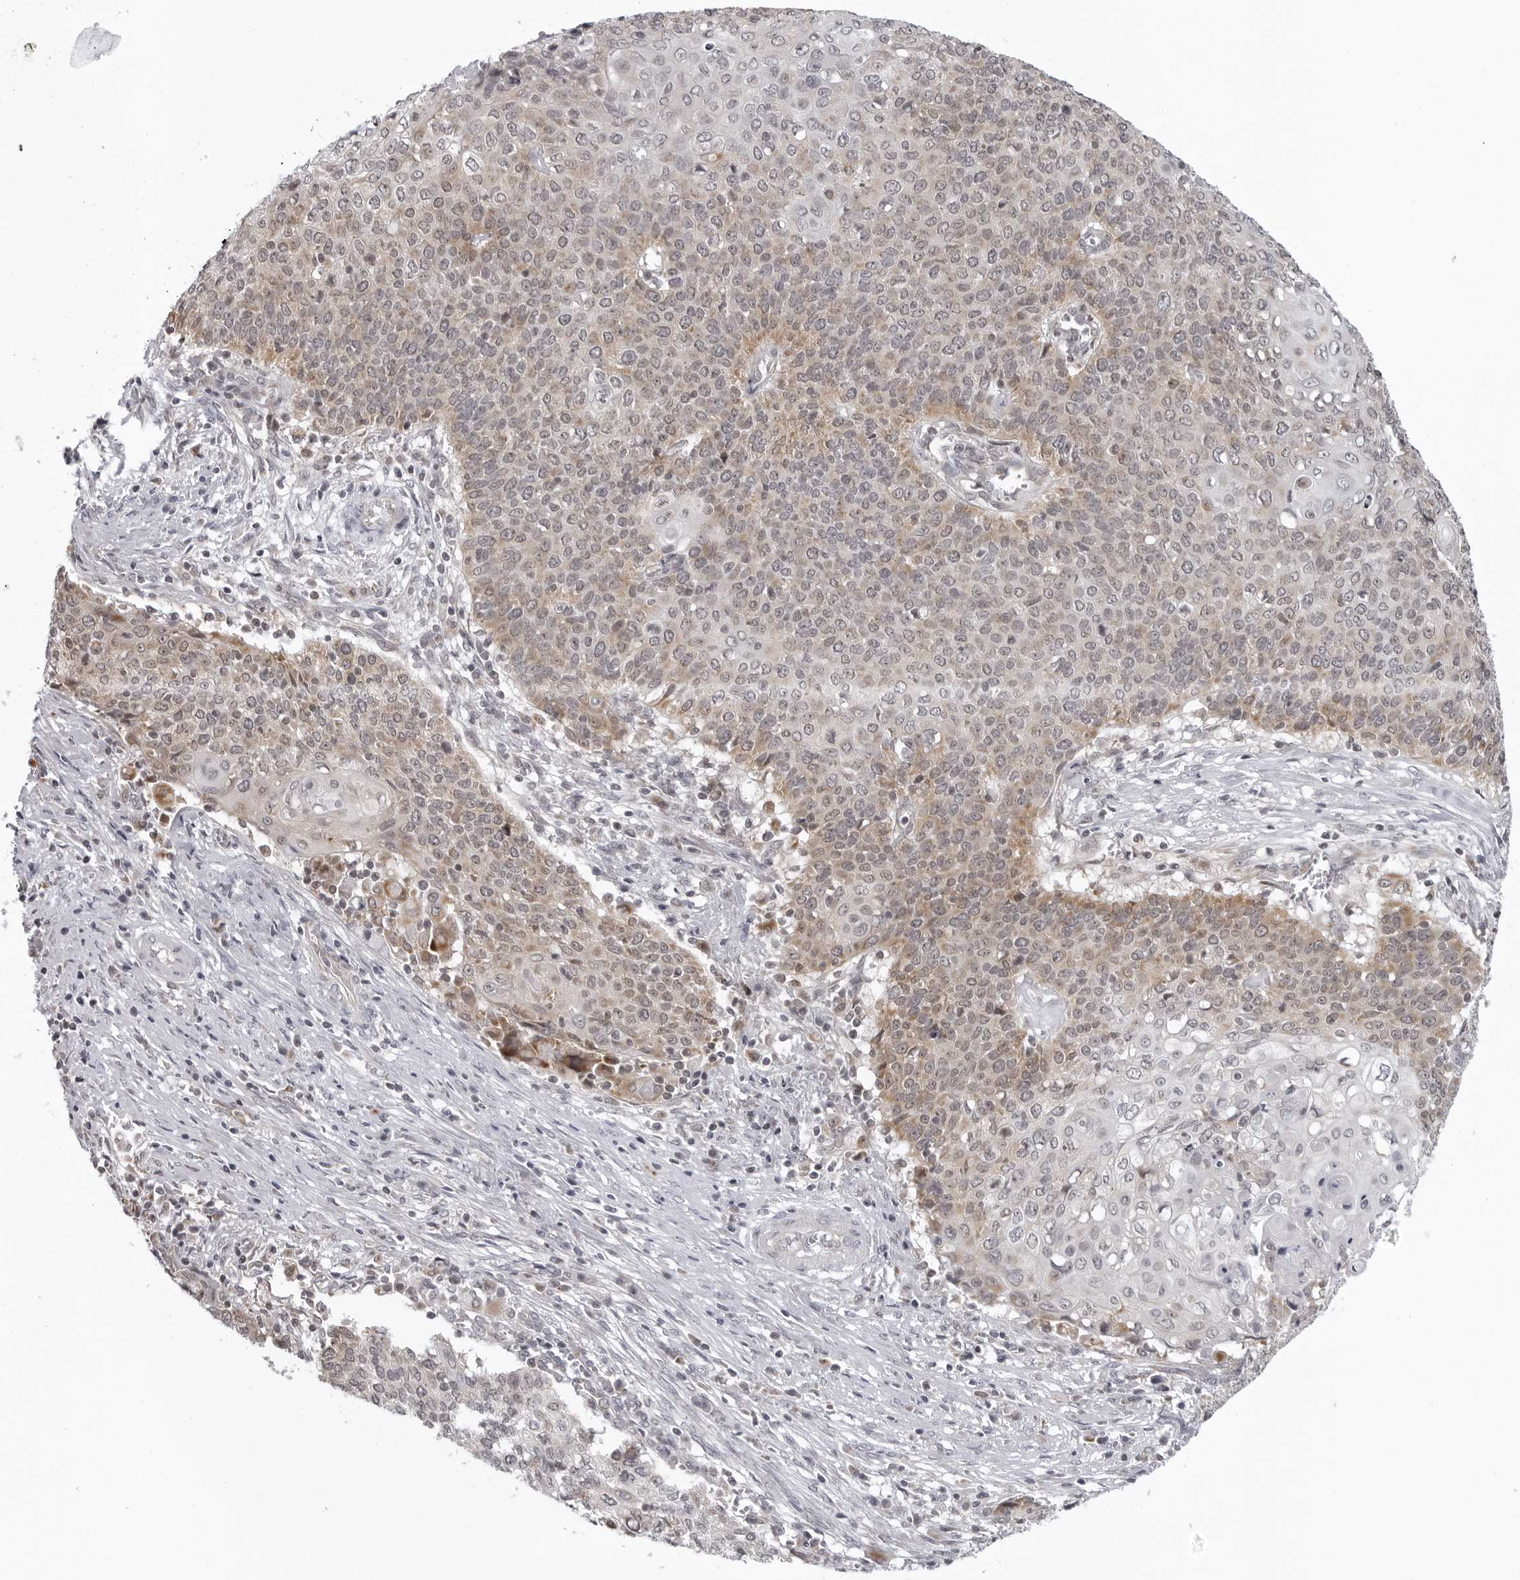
{"staining": {"intensity": "weak", "quantity": "25%-75%", "location": "cytoplasmic/membranous"}, "tissue": "cervical cancer", "cell_type": "Tumor cells", "image_type": "cancer", "snomed": [{"axis": "morphology", "description": "Squamous cell carcinoma, NOS"}, {"axis": "topography", "description": "Cervix"}], "caption": "Immunohistochemical staining of cervical cancer displays low levels of weak cytoplasmic/membranous protein expression in about 25%-75% of tumor cells.", "gene": "MRPS15", "patient": {"sex": "female", "age": 39}}